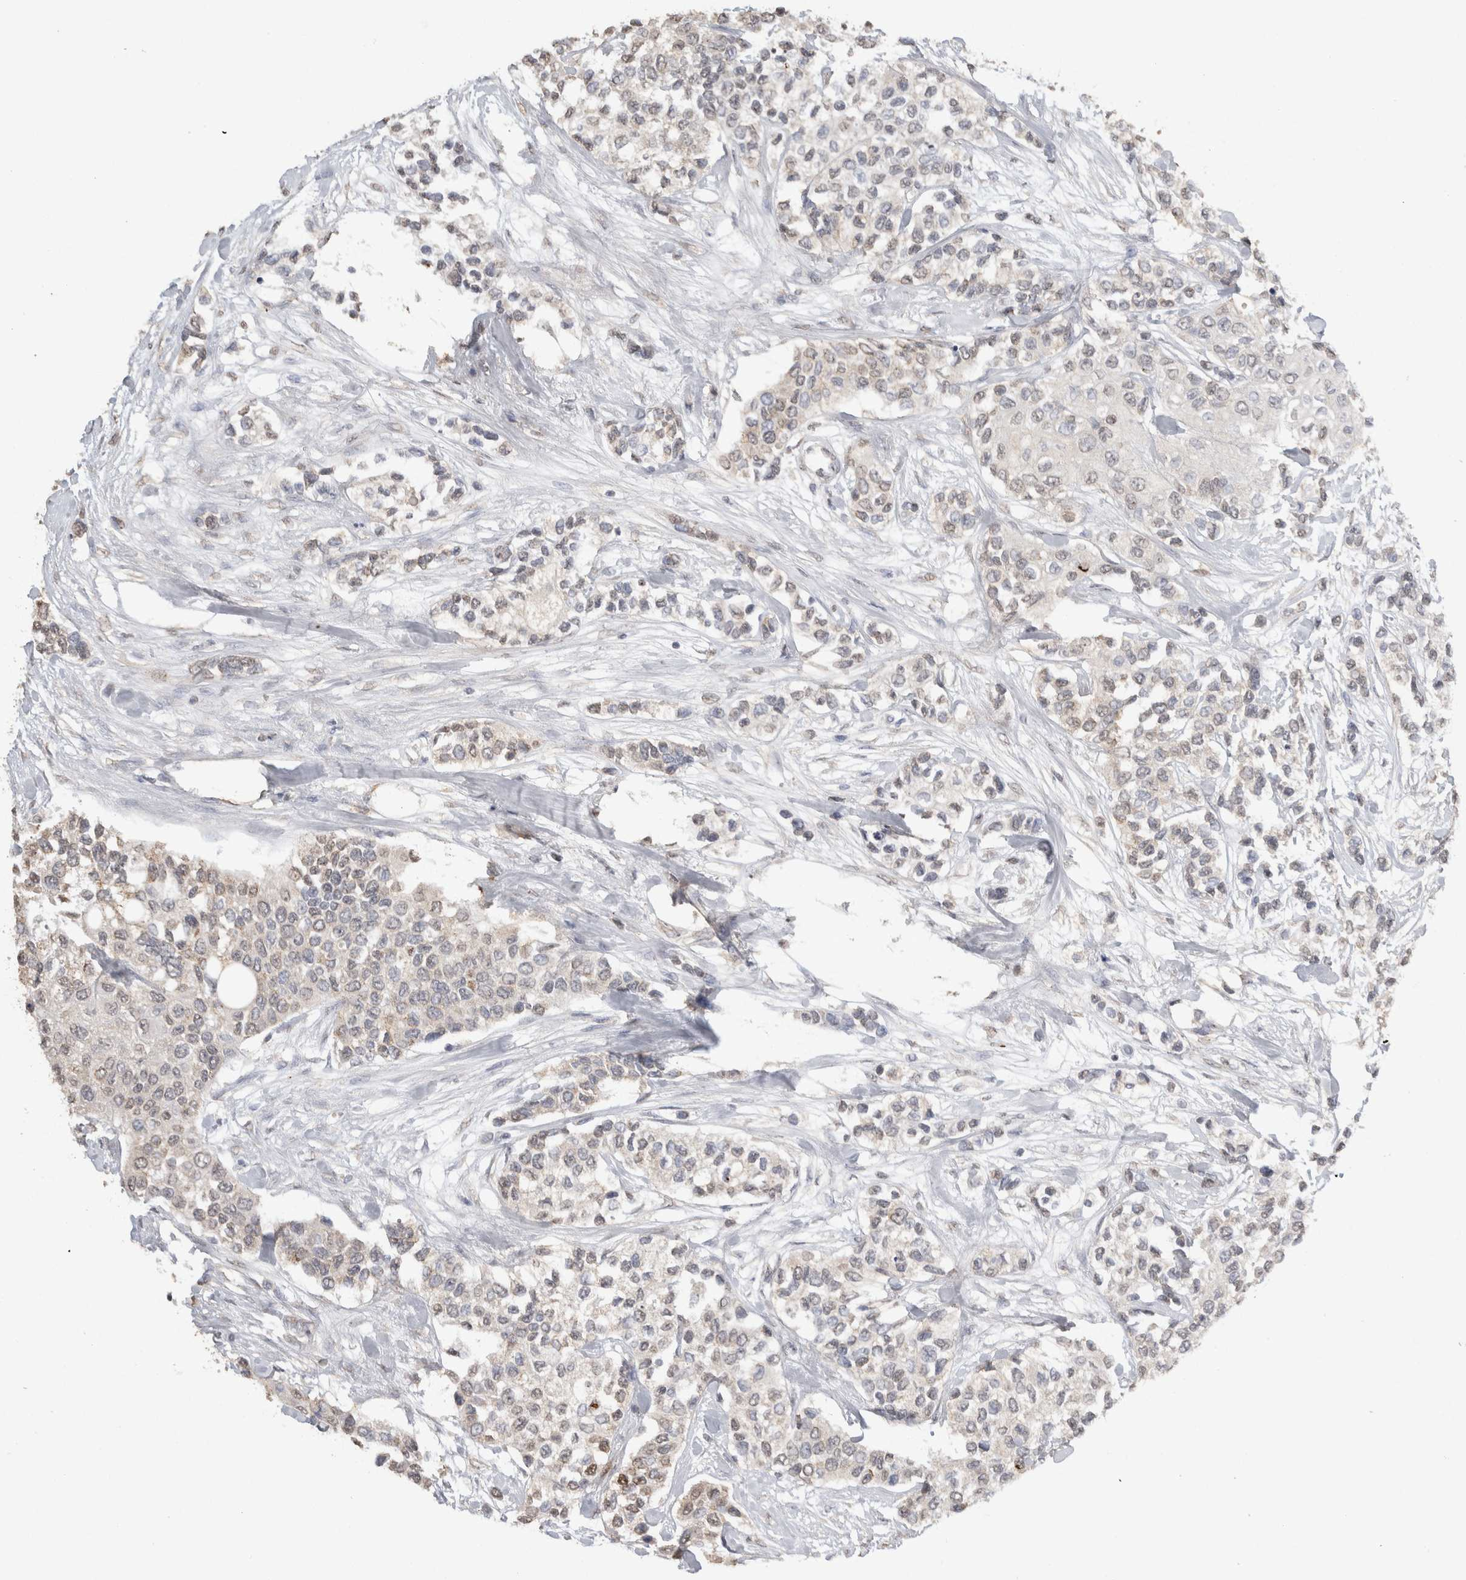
{"staining": {"intensity": "weak", "quantity": "<25%", "location": "nuclear"}, "tissue": "urothelial cancer", "cell_type": "Tumor cells", "image_type": "cancer", "snomed": [{"axis": "morphology", "description": "Urothelial carcinoma, High grade"}, {"axis": "topography", "description": "Urinary bladder"}], "caption": "This is a histopathology image of immunohistochemistry (IHC) staining of high-grade urothelial carcinoma, which shows no expression in tumor cells.", "gene": "NAALADL2", "patient": {"sex": "female", "age": 56}}